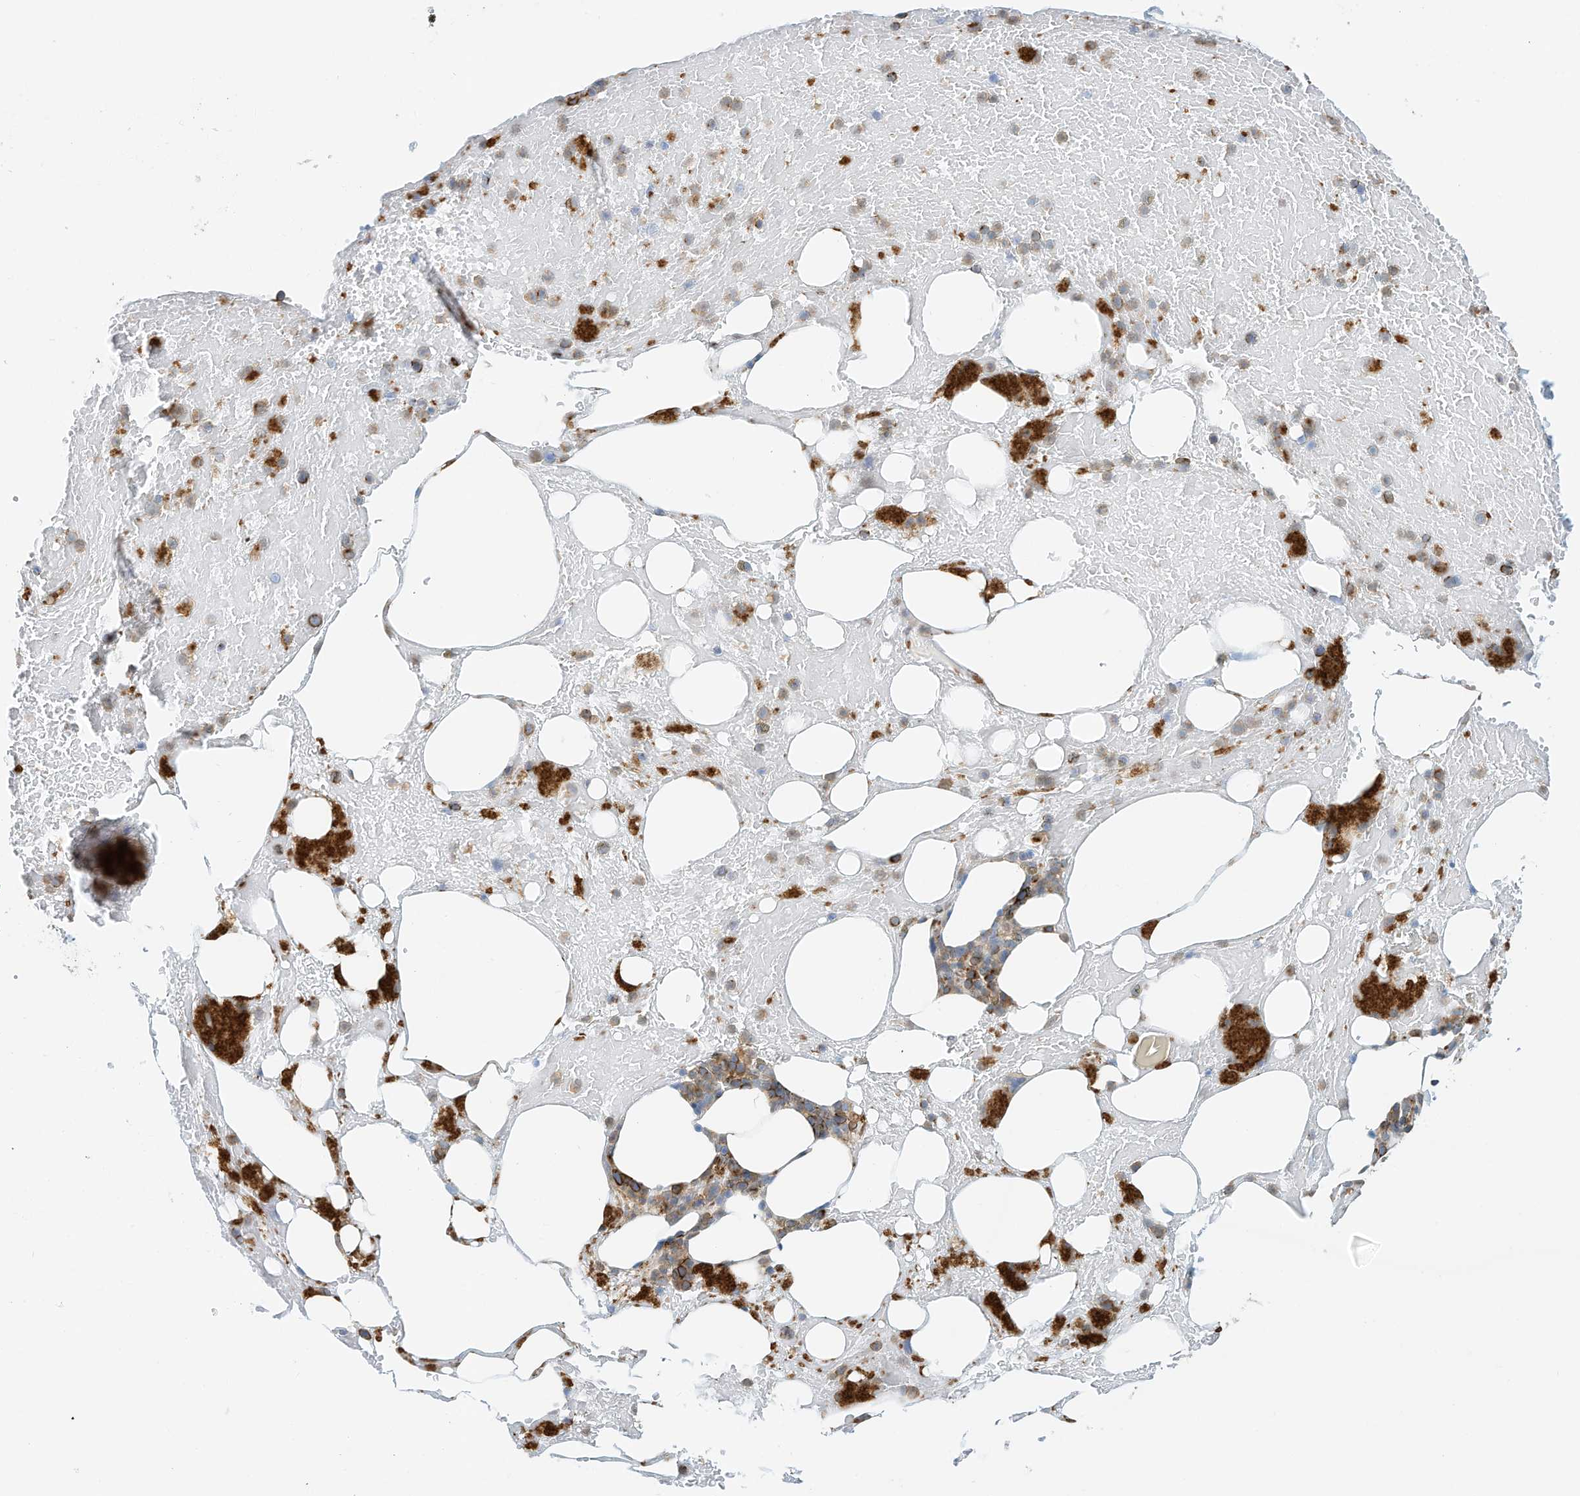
{"staining": {"intensity": "moderate", "quantity": "25%-75%", "location": "cytoplasmic/membranous"}, "tissue": "bone marrow", "cell_type": "Hematopoietic cells", "image_type": "normal", "snomed": [{"axis": "morphology", "description": "Normal tissue, NOS"}, {"axis": "topography", "description": "Bone marrow"}], "caption": "A photomicrograph of bone marrow stained for a protein shows moderate cytoplasmic/membranous brown staining in hematopoietic cells.", "gene": "MICAL1", "patient": {"sex": "male", "age": 60}}